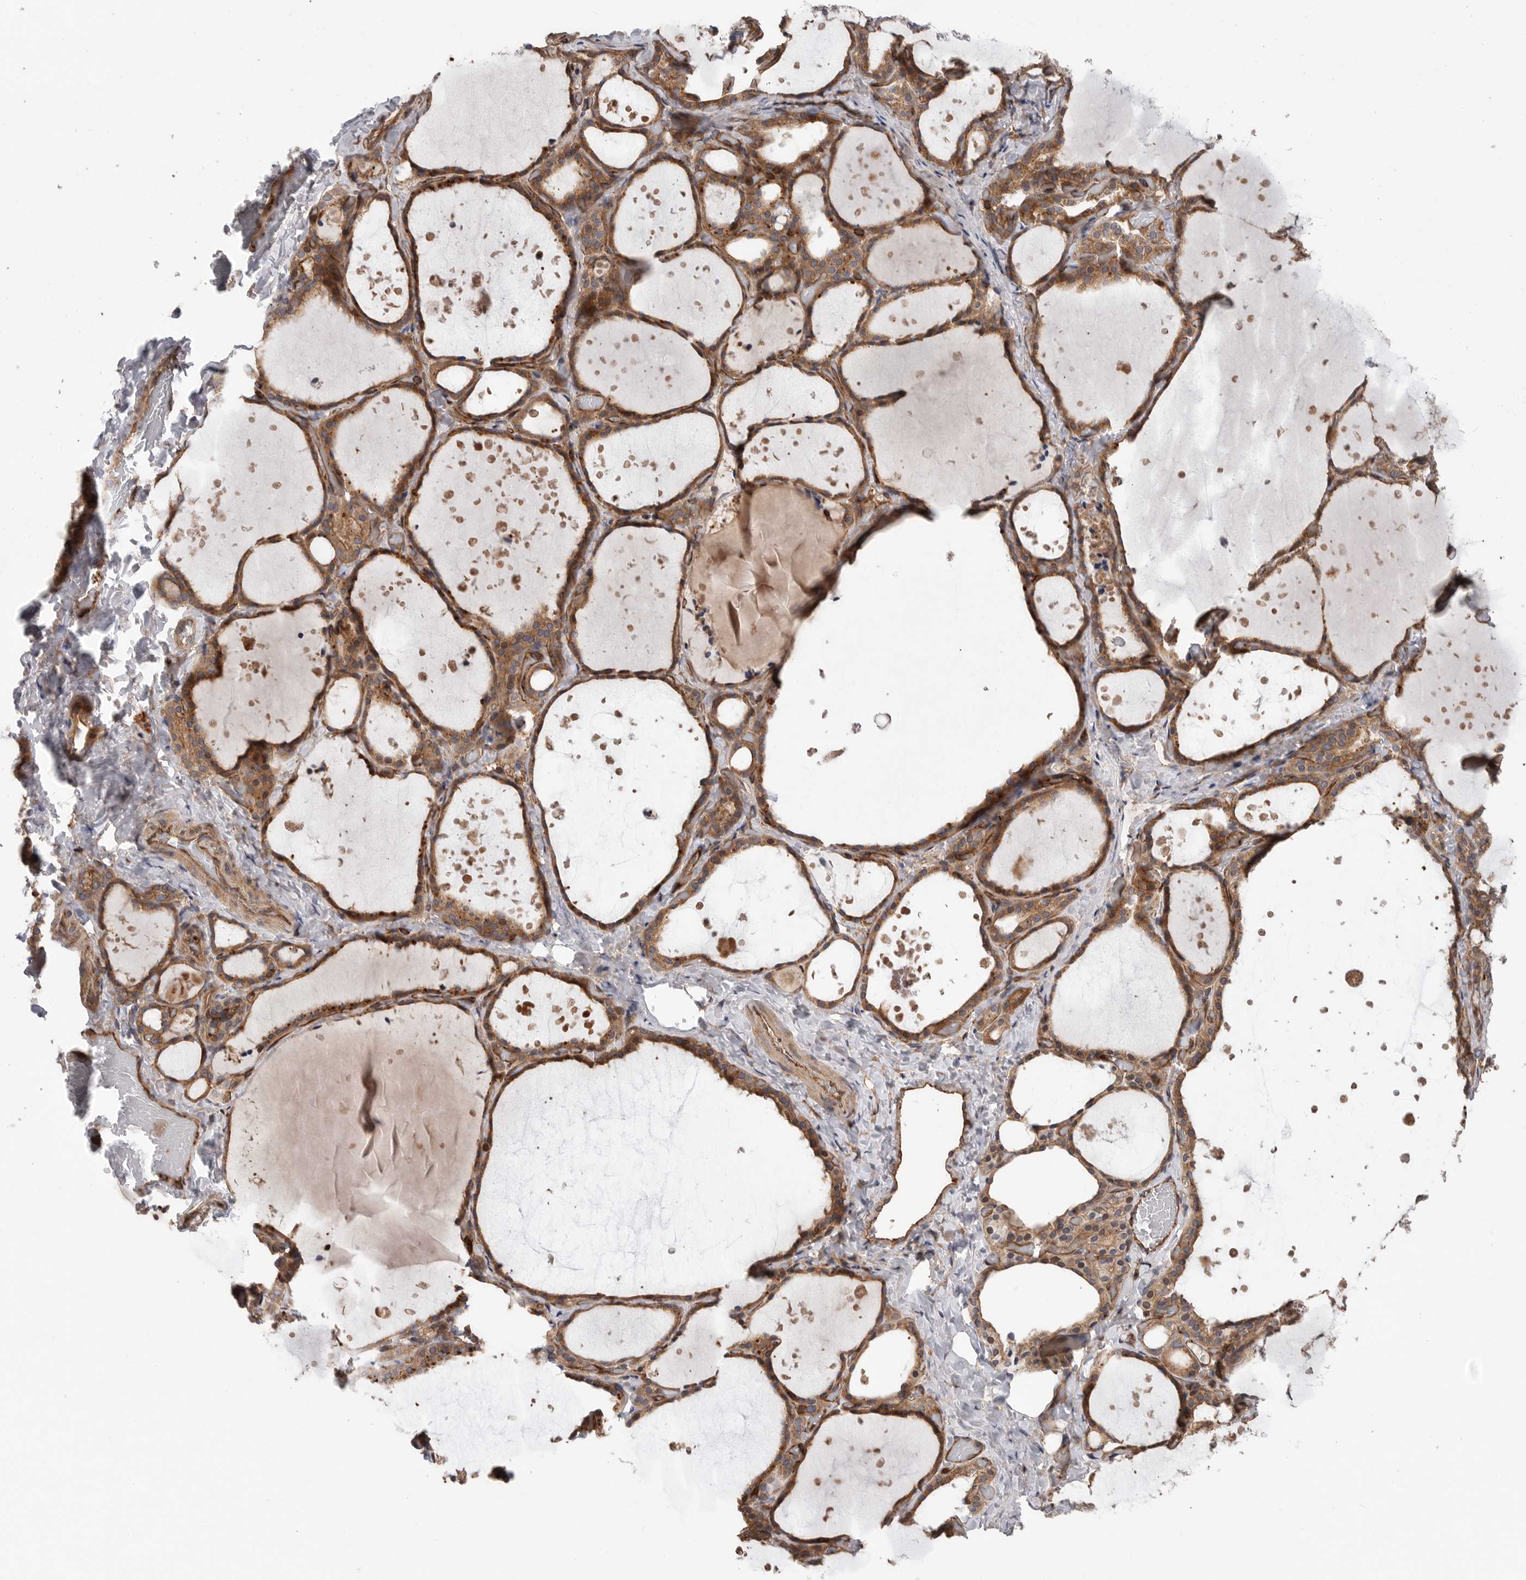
{"staining": {"intensity": "moderate", "quantity": ">75%", "location": "cytoplasmic/membranous"}, "tissue": "thyroid gland", "cell_type": "Glandular cells", "image_type": "normal", "snomed": [{"axis": "morphology", "description": "Normal tissue, NOS"}, {"axis": "topography", "description": "Thyroid gland"}], "caption": "The histopathology image reveals immunohistochemical staining of normal thyroid gland. There is moderate cytoplasmic/membranous staining is present in about >75% of glandular cells.", "gene": "PRKCH", "patient": {"sex": "female", "age": 44}}